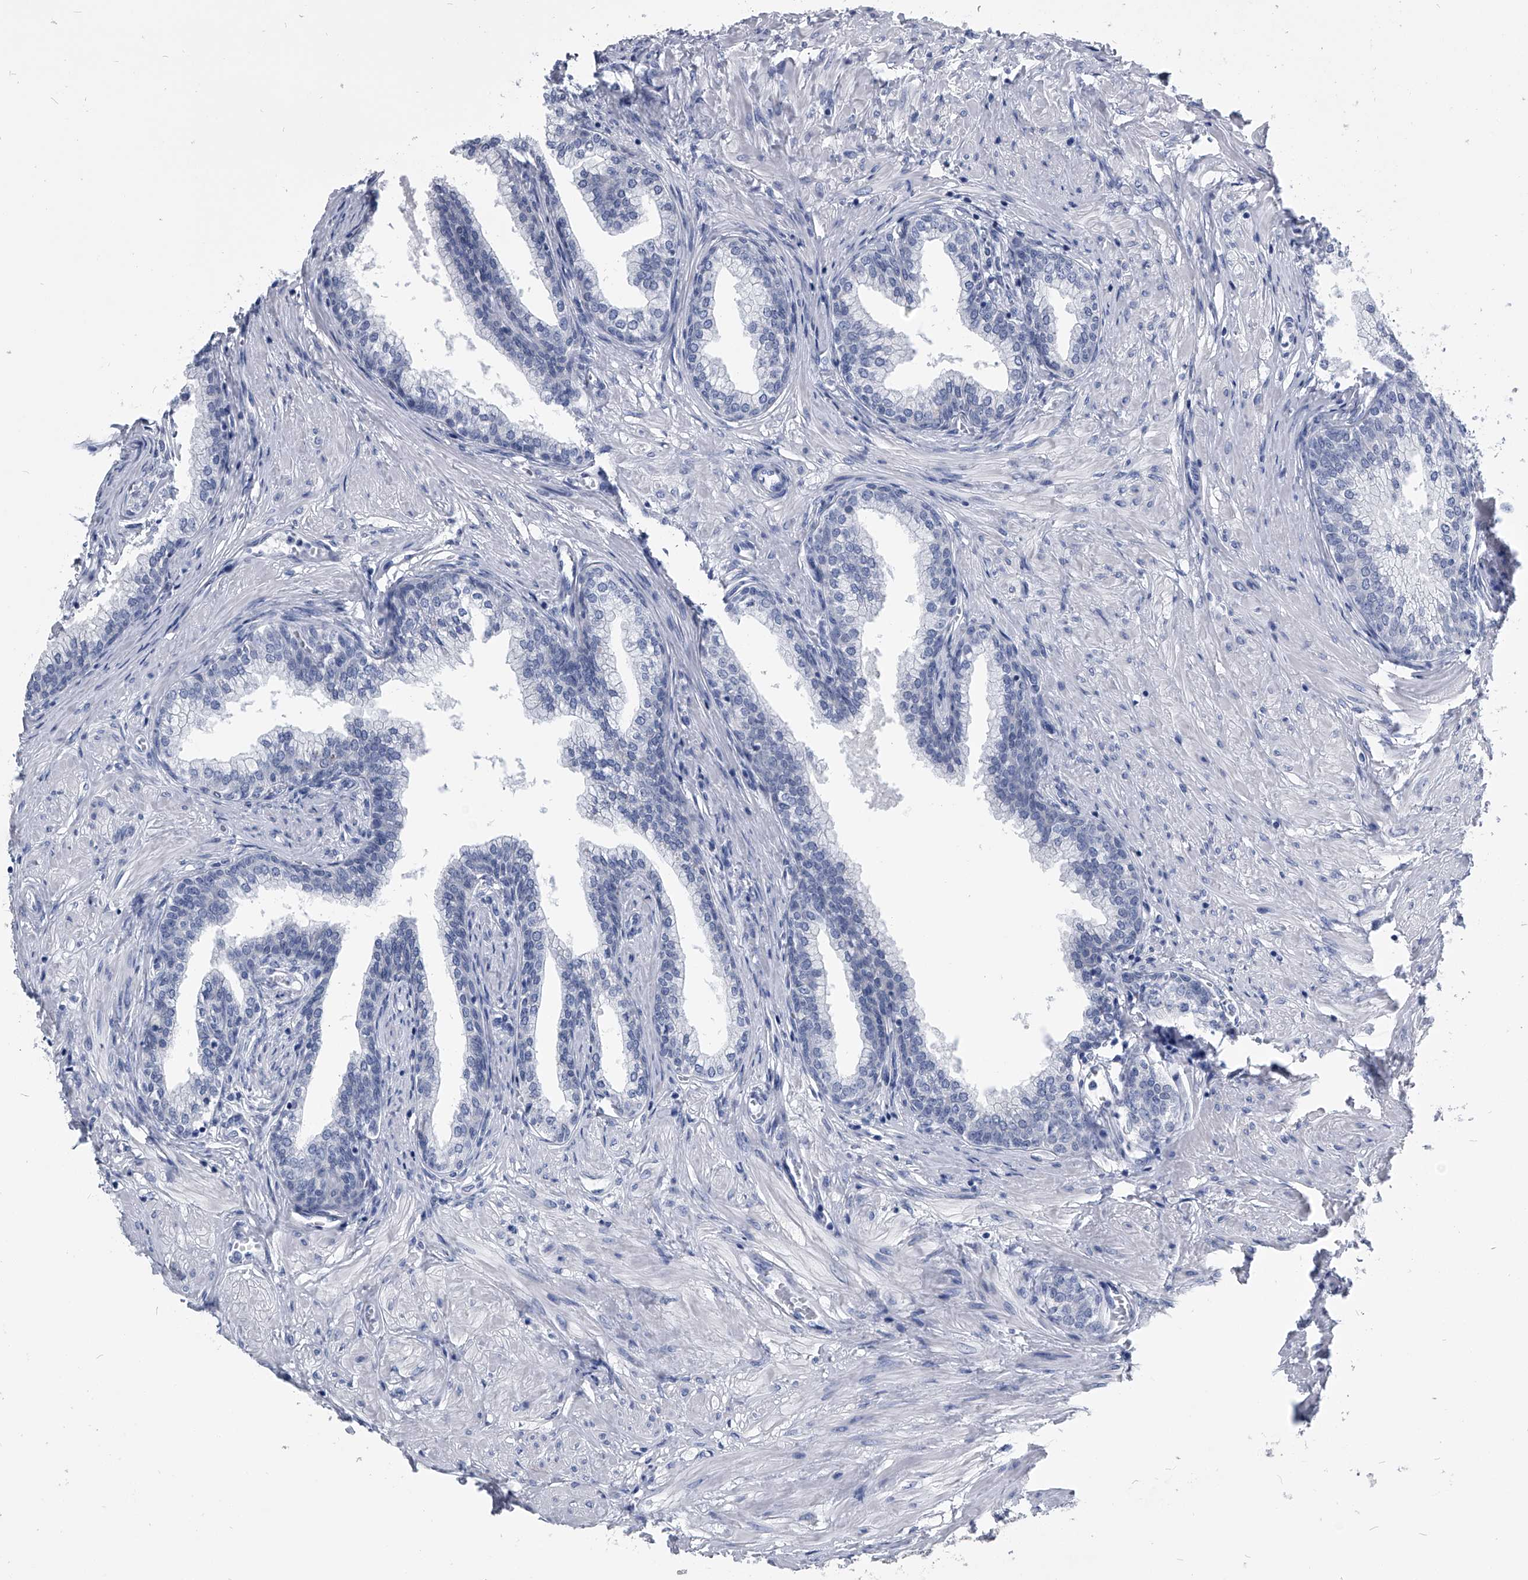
{"staining": {"intensity": "negative", "quantity": "none", "location": "none"}, "tissue": "prostate", "cell_type": "Glandular cells", "image_type": "normal", "snomed": [{"axis": "morphology", "description": "Normal tissue, NOS"}, {"axis": "morphology", "description": "Urothelial carcinoma, Low grade"}, {"axis": "topography", "description": "Urinary bladder"}, {"axis": "topography", "description": "Prostate"}], "caption": "A high-resolution photomicrograph shows immunohistochemistry (IHC) staining of benign prostate, which reveals no significant expression in glandular cells. (DAB (3,3'-diaminobenzidine) immunohistochemistry (IHC) with hematoxylin counter stain).", "gene": "PDXK", "patient": {"sex": "male", "age": 60}}